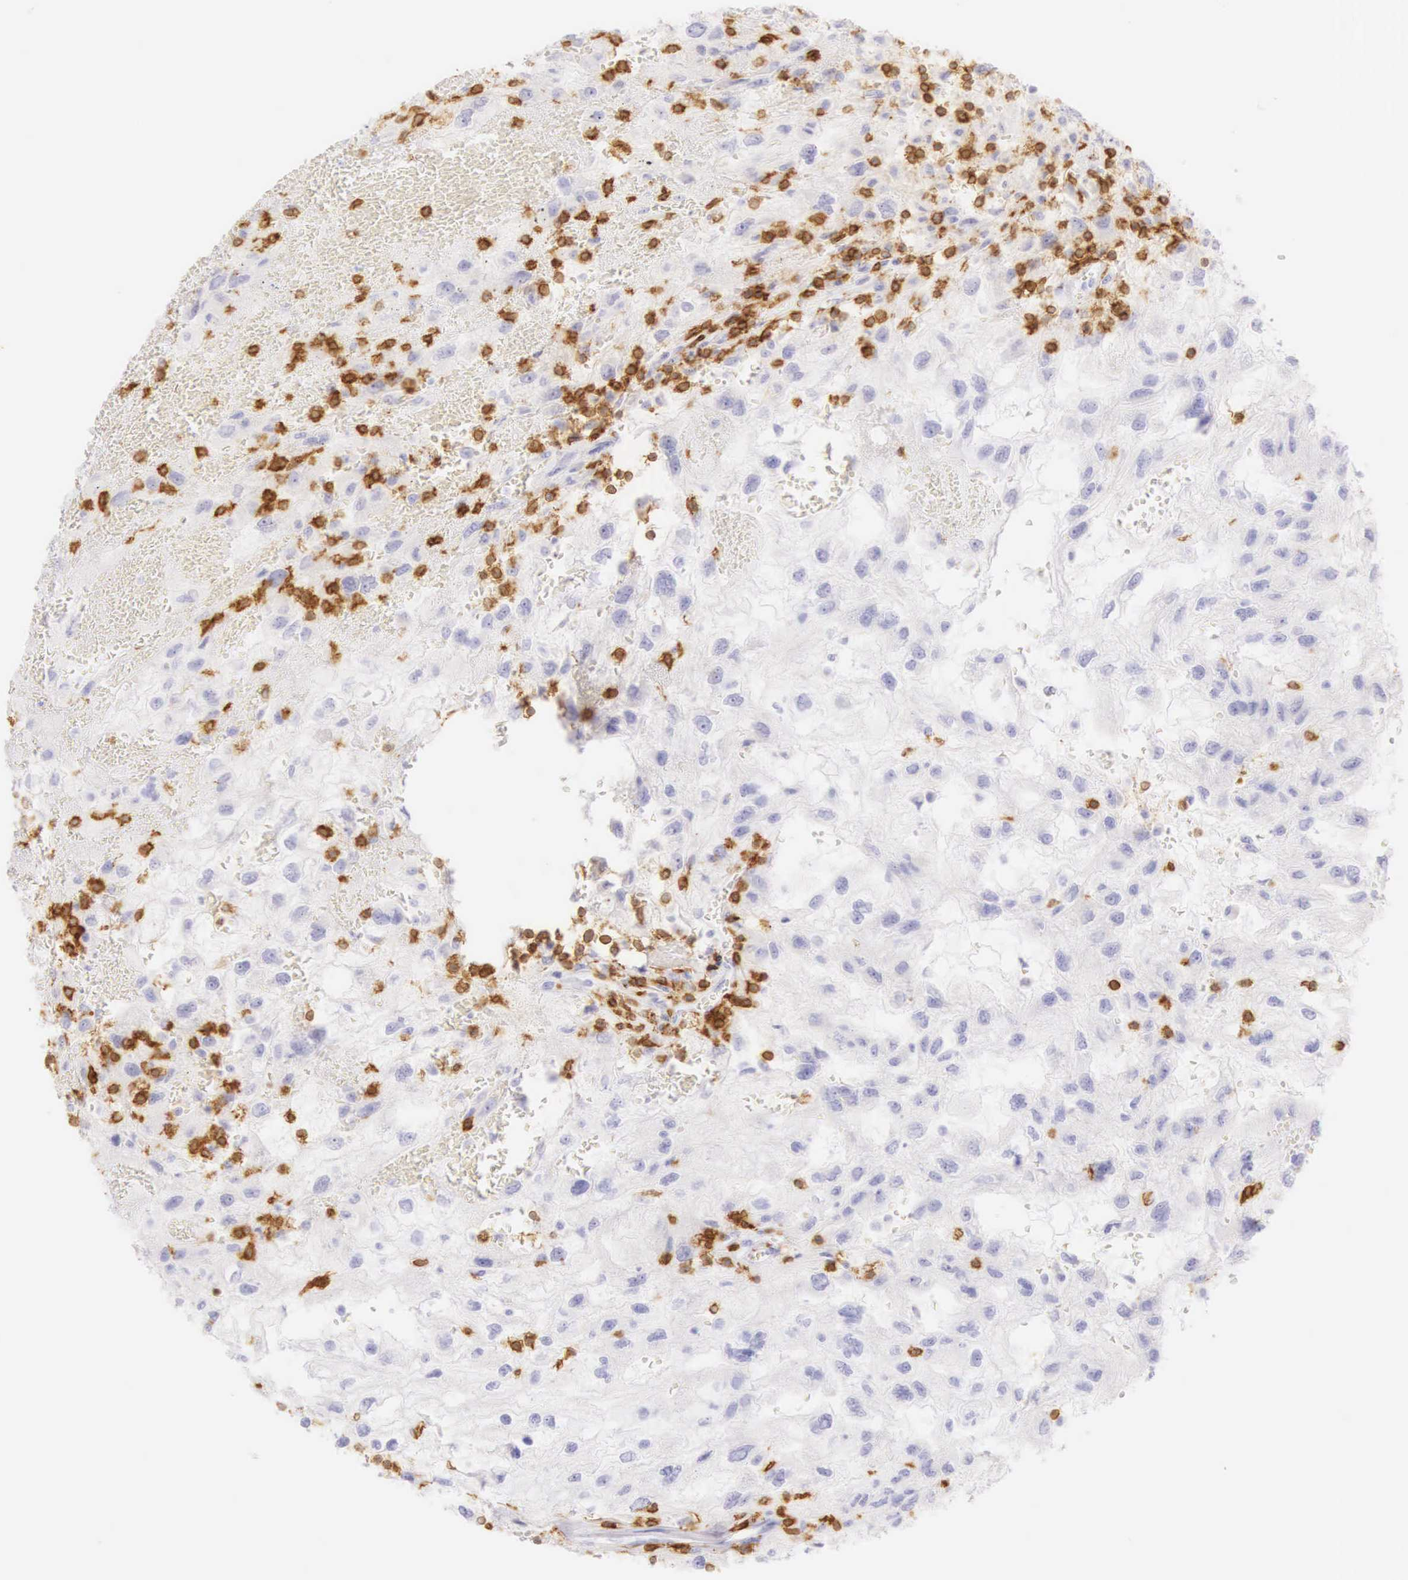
{"staining": {"intensity": "negative", "quantity": "none", "location": "none"}, "tissue": "renal cancer", "cell_type": "Tumor cells", "image_type": "cancer", "snomed": [{"axis": "morphology", "description": "Normal tissue, NOS"}, {"axis": "morphology", "description": "Adenocarcinoma, NOS"}, {"axis": "topography", "description": "Kidney"}], "caption": "Immunohistochemistry histopathology image of neoplastic tissue: human adenocarcinoma (renal) stained with DAB exhibits no significant protein staining in tumor cells.", "gene": "CD3E", "patient": {"sex": "male", "age": 71}}